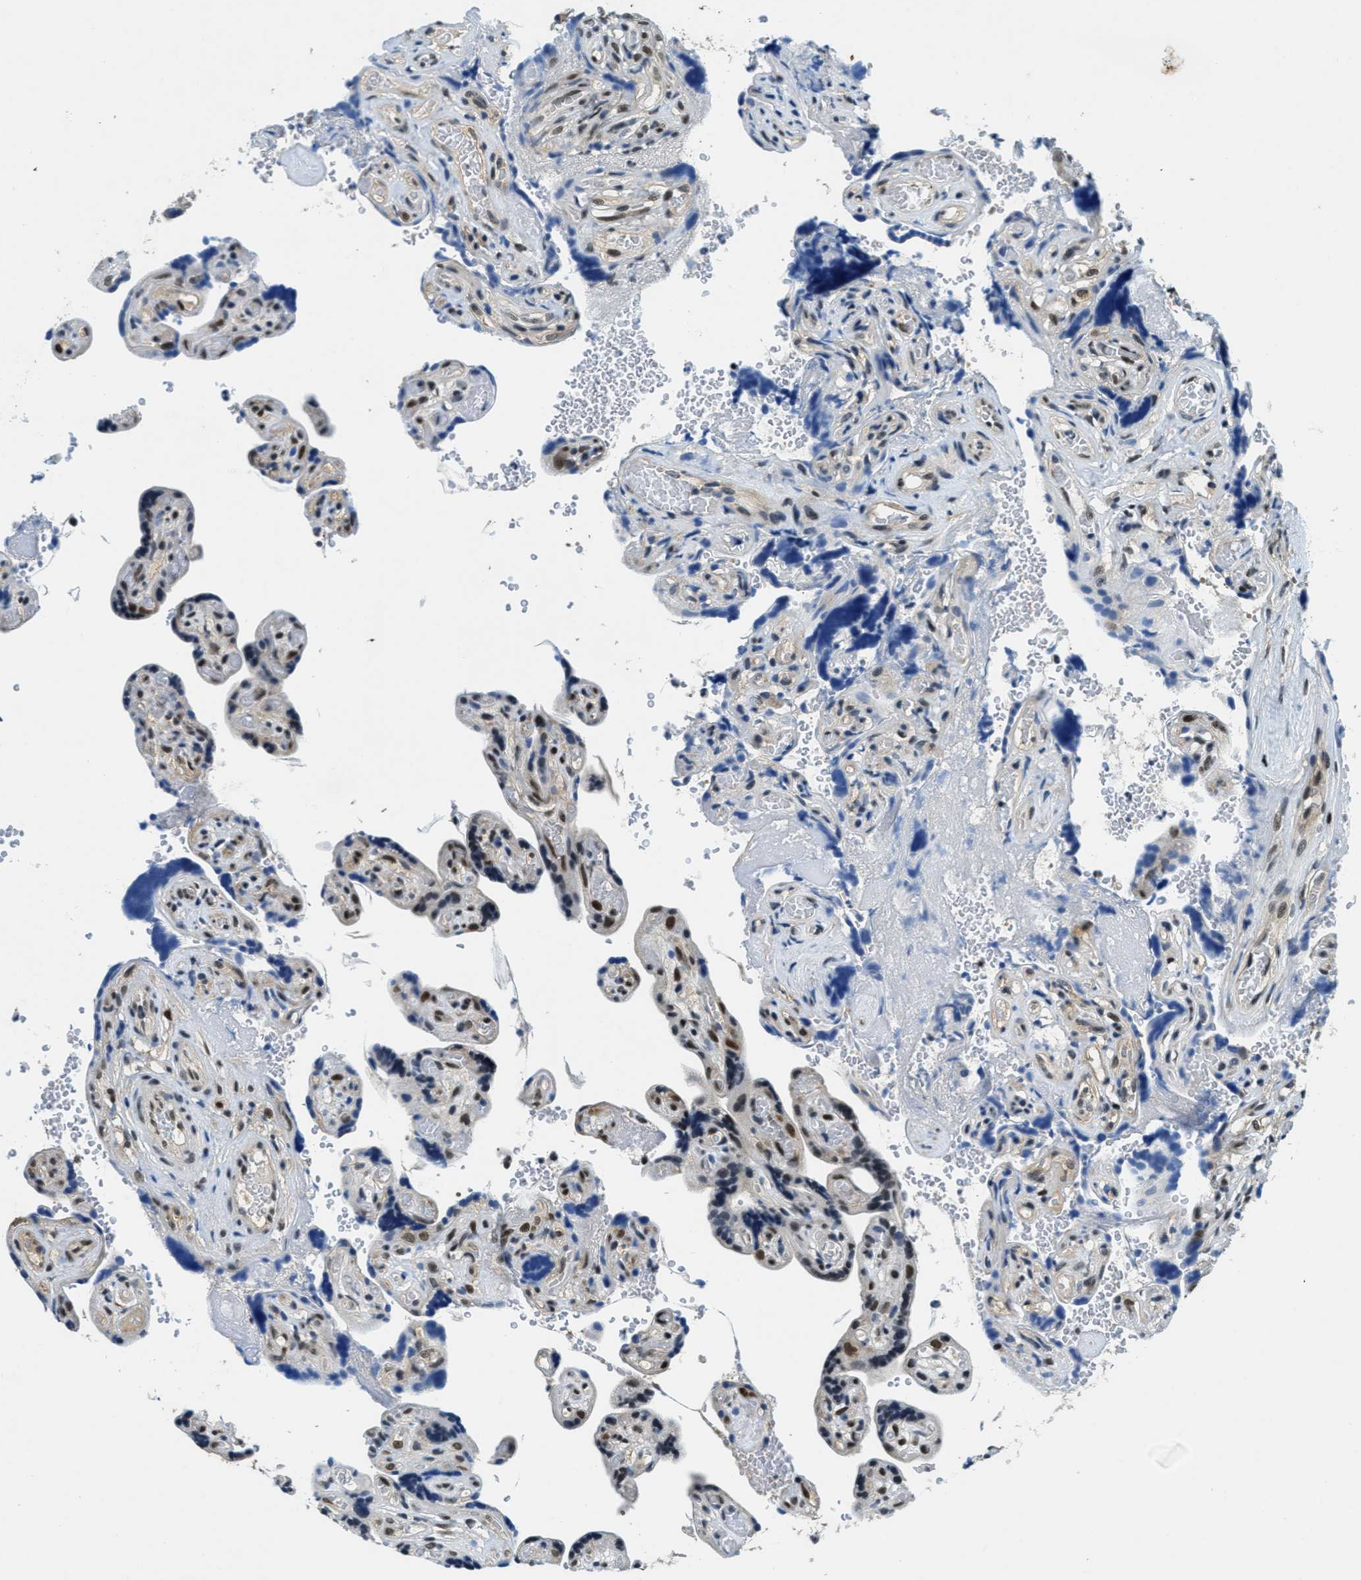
{"staining": {"intensity": "strong", "quantity": ">75%", "location": "nuclear"}, "tissue": "placenta", "cell_type": "Decidual cells", "image_type": "normal", "snomed": [{"axis": "morphology", "description": "Normal tissue, NOS"}, {"axis": "topography", "description": "Placenta"}], "caption": "A histopathology image of placenta stained for a protein exhibits strong nuclear brown staining in decidual cells. (Stains: DAB (3,3'-diaminobenzidine) in brown, nuclei in blue, Microscopy: brightfield microscopy at high magnification).", "gene": "SSB", "patient": {"sex": "female", "age": 30}}